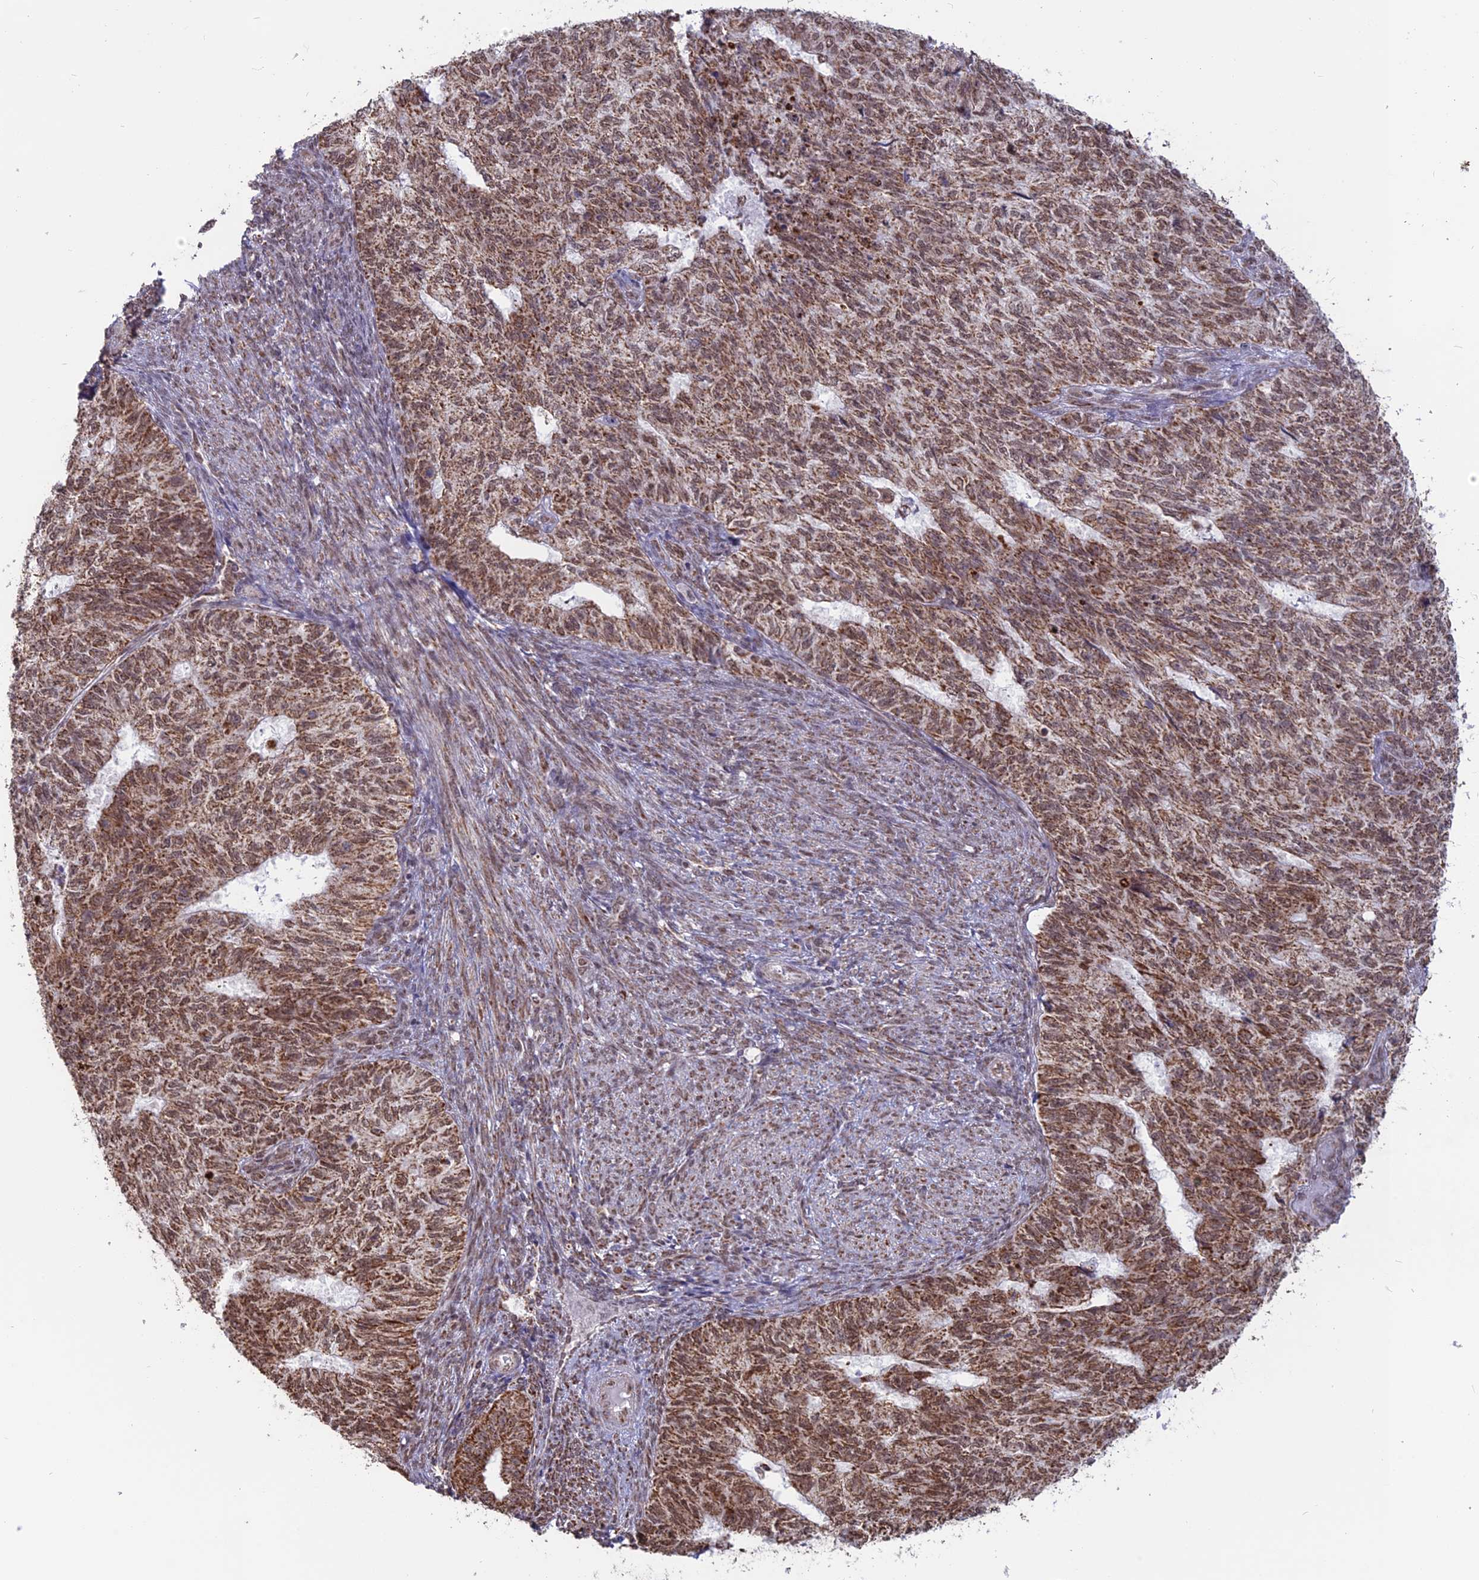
{"staining": {"intensity": "moderate", "quantity": ">75%", "location": "cytoplasmic/membranous,nuclear"}, "tissue": "endometrial cancer", "cell_type": "Tumor cells", "image_type": "cancer", "snomed": [{"axis": "morphology", "description": "Adenocarcinoma, NOS"}, {"axis": "topography", "description": "Endometrium"}], "caption": "This is an image of immunohistochemistry staining of adenocarcinoma (endometrial), which shows moderate expression in the cytoplasmic/membranous and nuclear of tumor cells.", "gene": "ARHGAP40", "patient": {"sex": "female", "age": 32}}